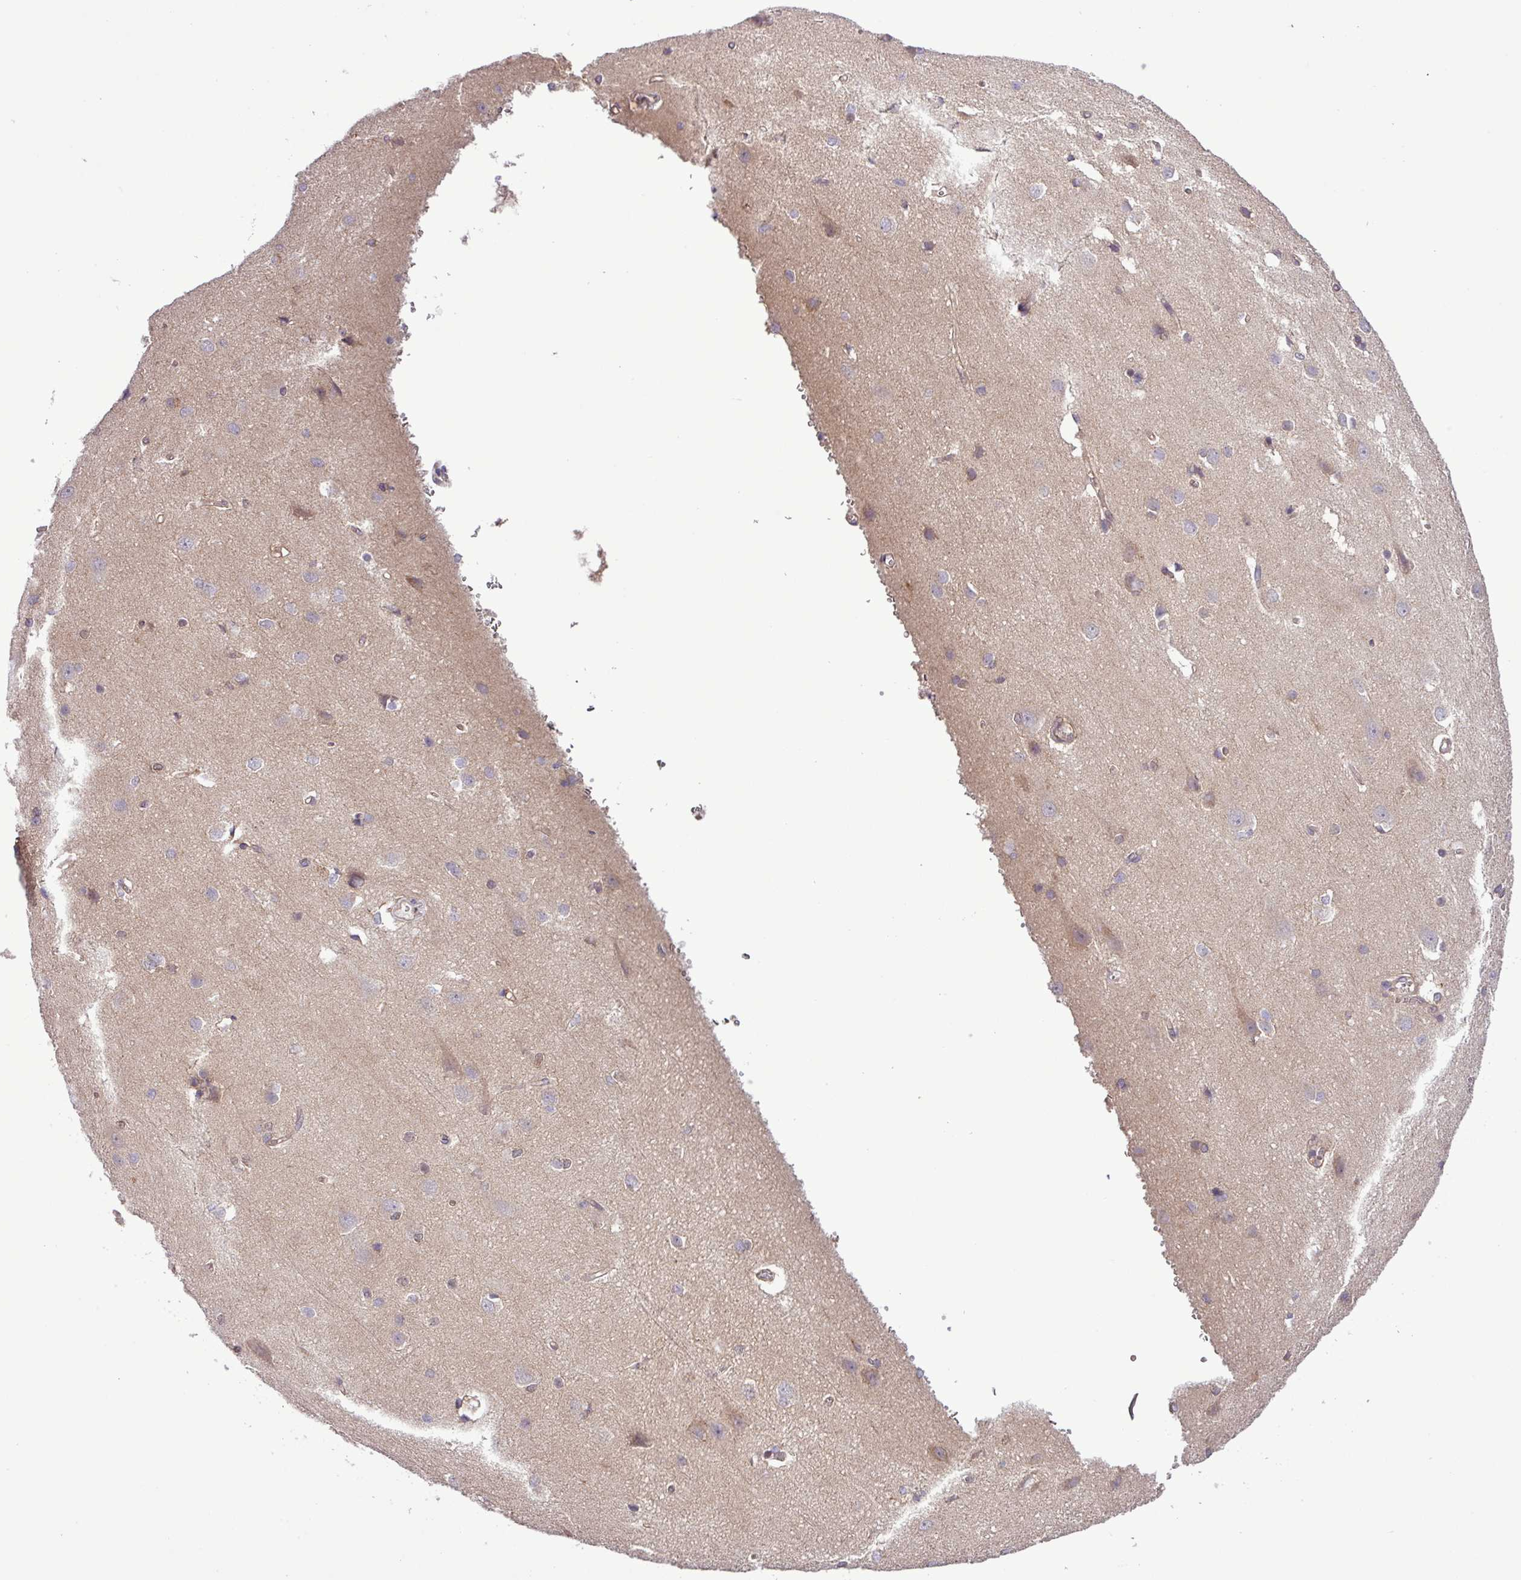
{"staining": {"intensity": "negative", "quantity": "none", "location": "none"}, "tissue": "cerebral cortex", "cell_type": "Endothelial cells", "image_type": "normal", "snomed": [{"axis": "morphology", "description": "Normal tissue, NOS"}, {"axis": "topography", "description": "Cerebral cortex"}], "caption": "This photomicrograph is of benign cerebral cortex stained with immunohistochemistry (IHC) to label a protein in brown with the nuclei are counter-stained blue. There is no staining in endothelial cells.", "gene": "CARHSP1", "patient": {"sex": "male", "age": 37}}